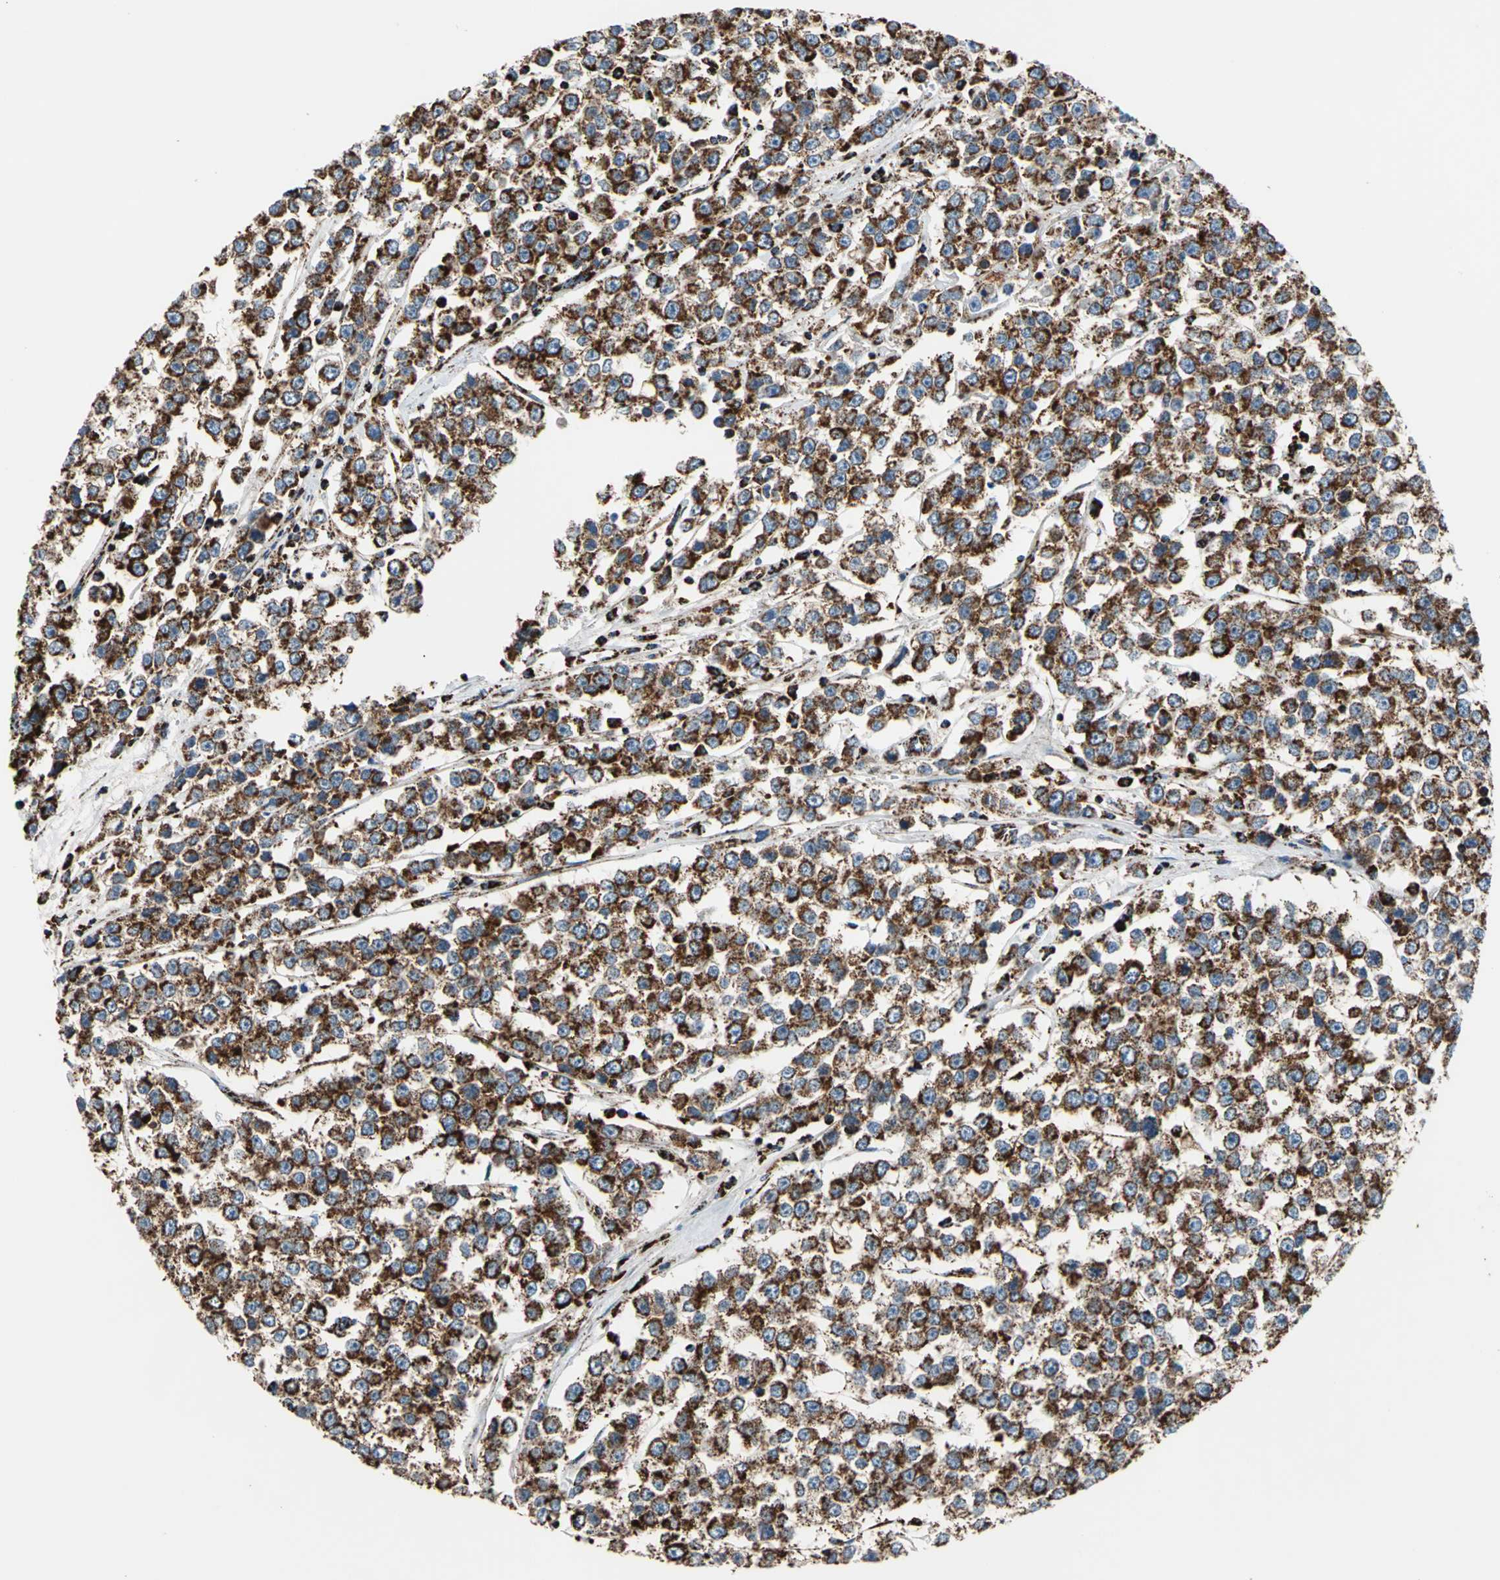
{"staining": {"intensity": "strong", "quantity": ">75%", "location": "cytoplasmic/membranous"}, "tissue": "testis cancer", "cell_type": "Tumor cells", "image_type": "cancer", "snomed": [{"axis": "morphology", "description": "Seminoma, NOS"}, {"axis": "morphology", "description": "Carcinoma, Embryonal, NOS"}, {"axis": "topography", "description": "Testis"}], "caption": "Tumor cells exhibit high levels of strong cytoplasmic/membranous staining in approximately >75% of cells in human testis seminoma.", "gene": "ECH1", "patient": {"sex": "male", "age": 52}}